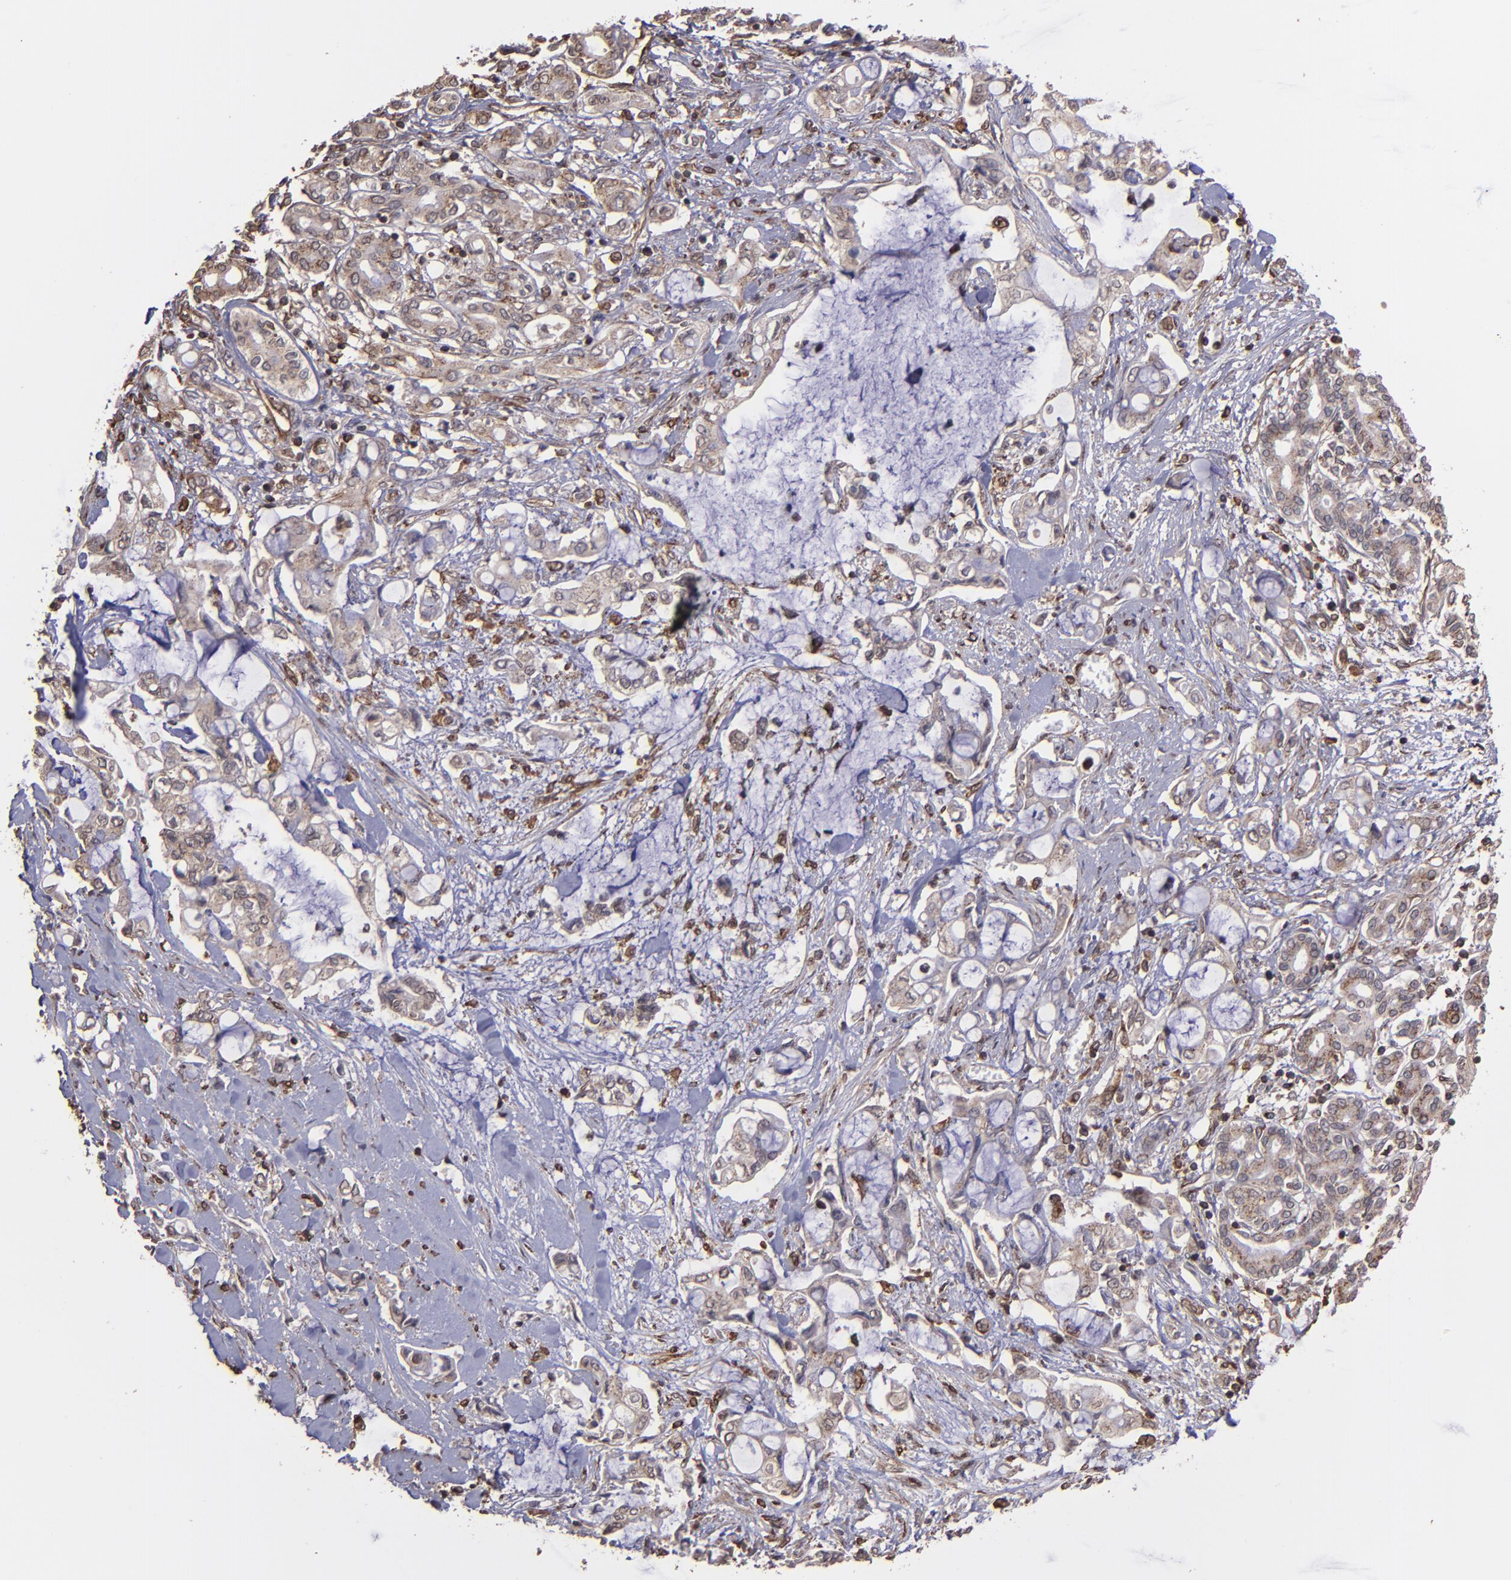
{"staining": {"intensity": "moderate", "quantity": ">75%", "location": "cytoplasmic/membranous"}, "tissue": "pancreatic cancer", "cell_type": "Tumor cells", "image_type": "cancer", "snomed": [{"axis": "morphology", "description": "Adenocarcinoma, NOS"}, {"axis": "topography", "description": "Pancreas"}], "caption": "Immunohistochemistry staining of adenocarcinoma (pancreatic), which exhibits medium levels of moderate cytoplasmic/membranous staining in approximately >75% of tumor cells indicating moderate cytoplasmic/membranous protein expression. The staining was performed using DAB (brown) for protein detection and nuclei were counterstained in hematoxylin (blue).", "gene": "TRIP11", "patient": {"sex": "female", "age": 70}}